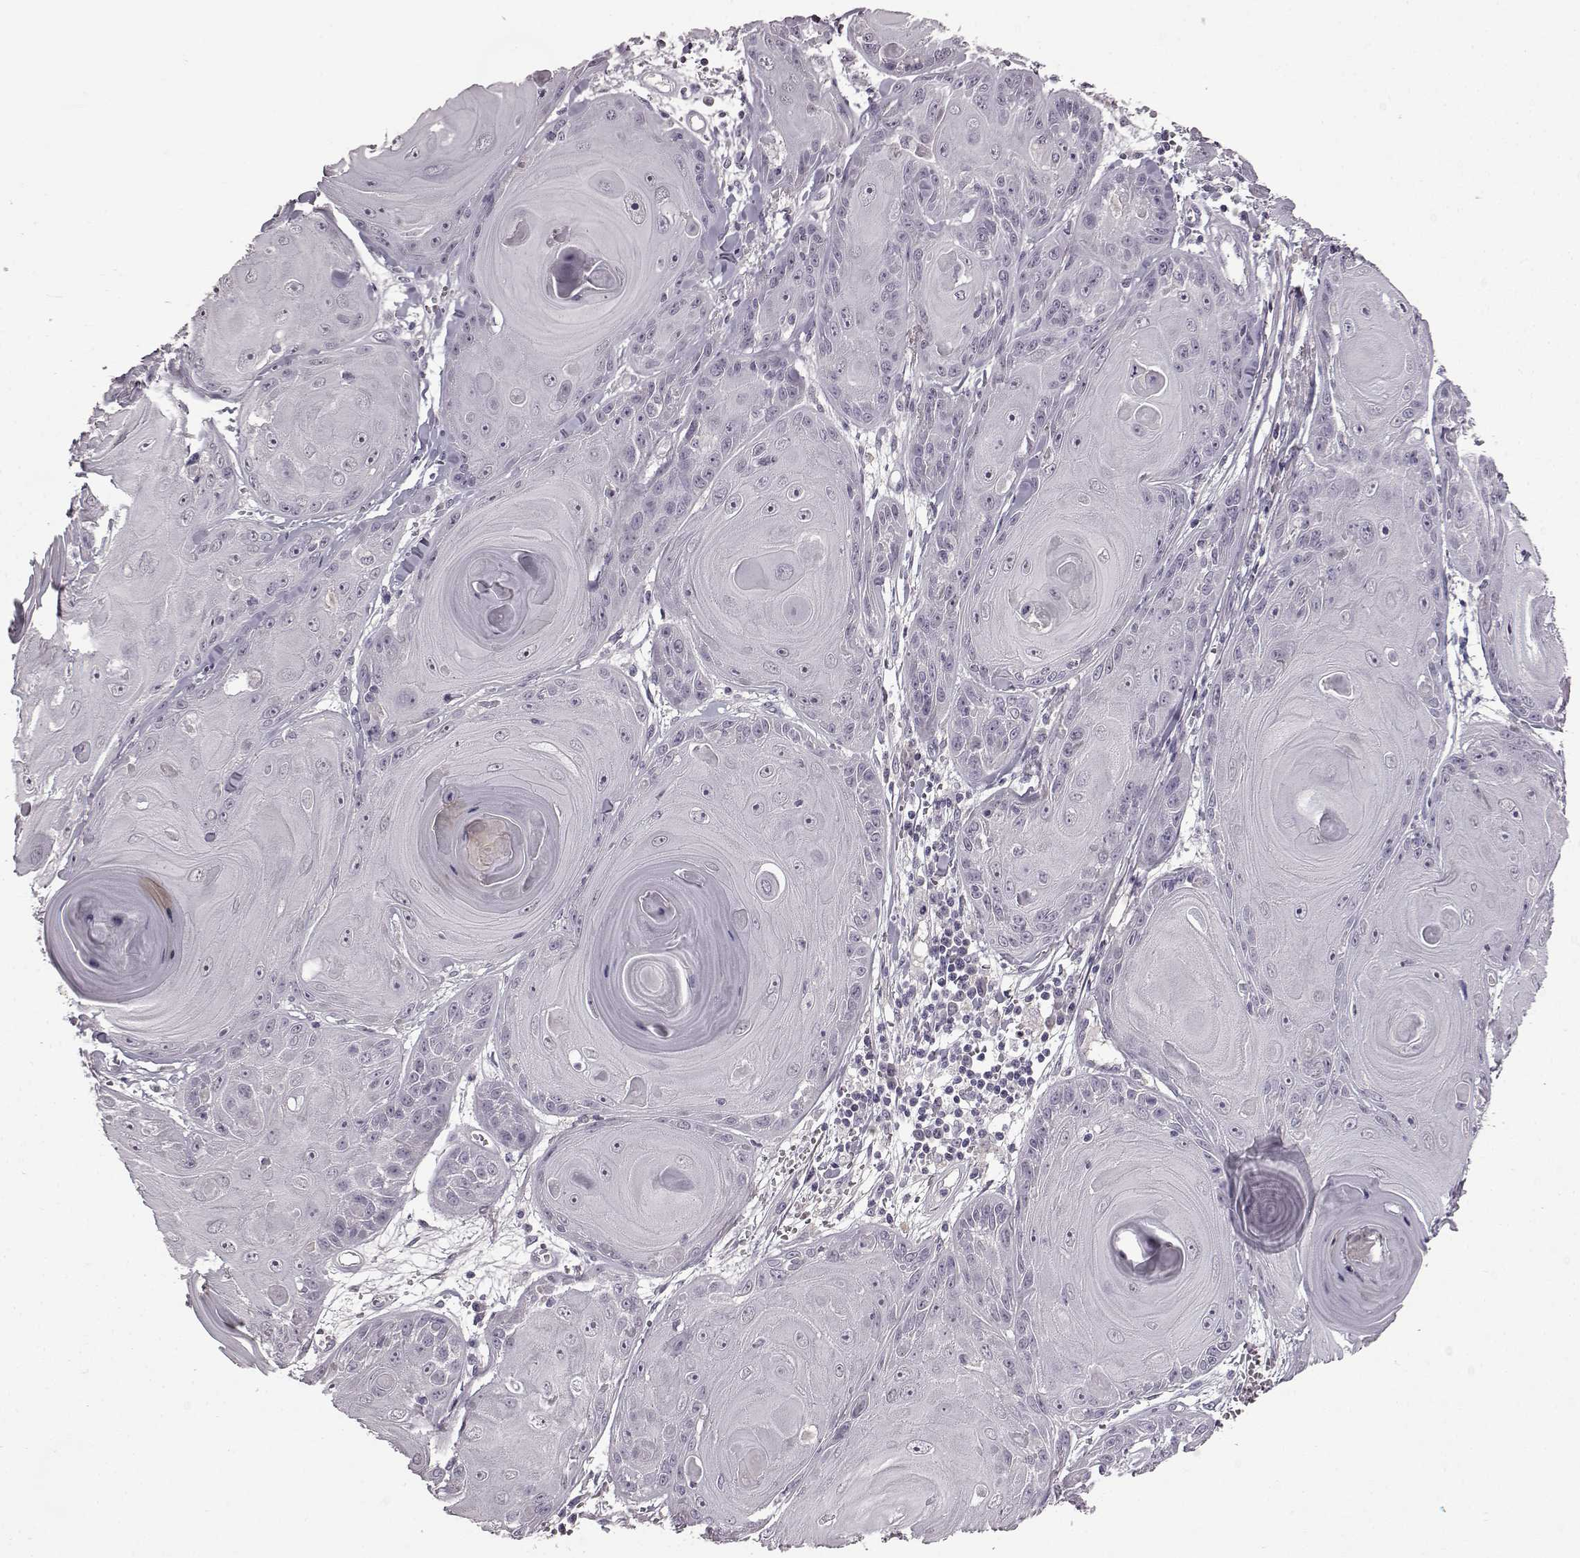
{"staining": {"intensity": "negative", "quantity": "none", "location": "none"}, "tissue": "skin cancer", "cell_type": "Tumor cells", "image_type": "cancer", "snomed": [{"axis": "morphology", "description": "Squamous cell carcinoma, NOS"}, {"axis": "topography", "description": "Skin"}, {"axis": "topography", "description": "Vulva"}], "caption": "The histopathology image shows no staining of tumor cells in skin cancer.", "gene": "LHB", "patient": {"sex": "female", "age": 85}}